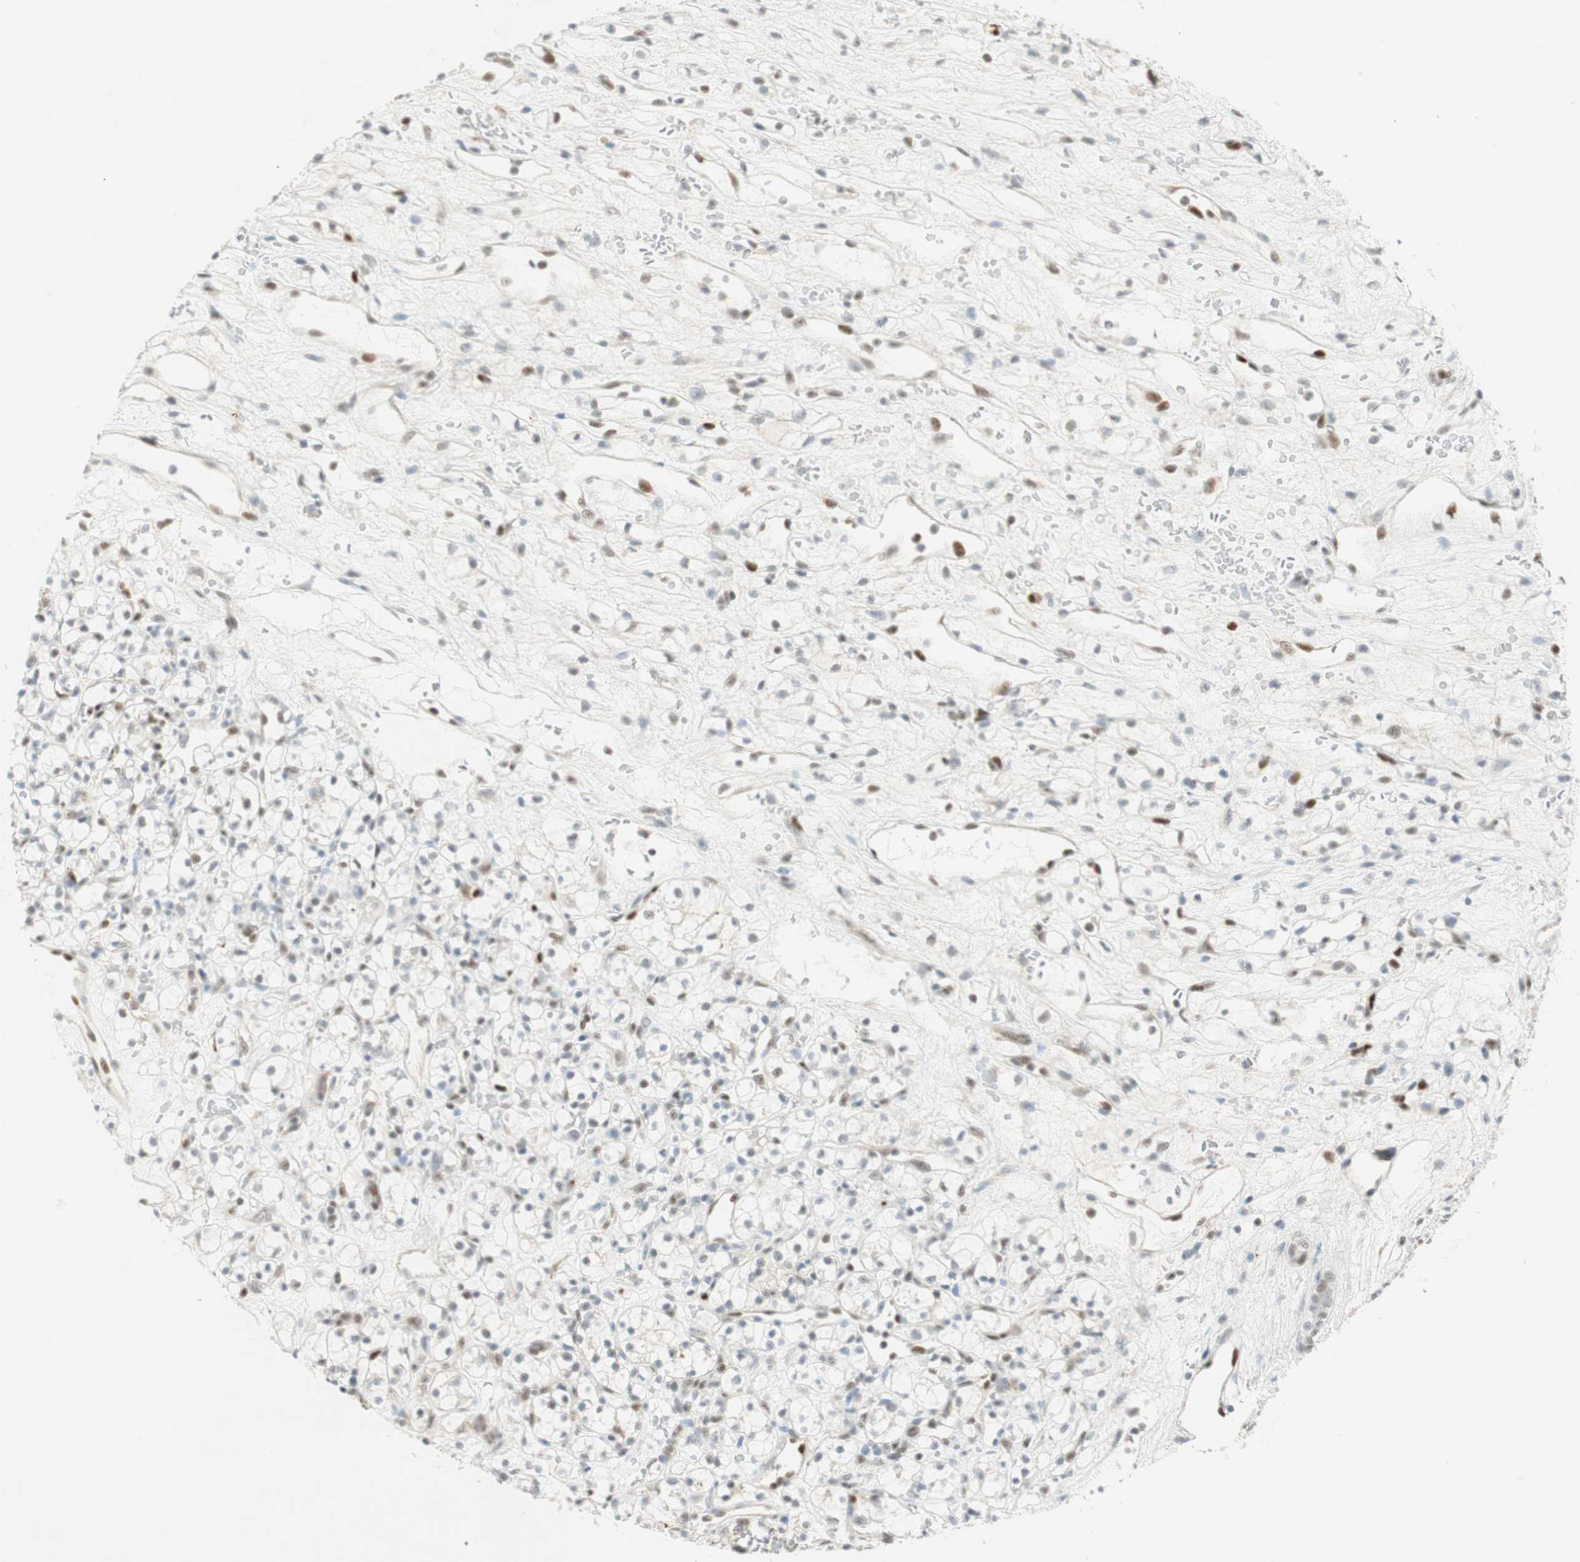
{"staining": {"intensity": "negative", "quantity": "none", "location": "none"}, "tissue": "renal cancer", "cell_type": "Tumor cells", "image_type": "cancer", "snomed": [{"axis": "morphology", "description": "Adenocarcinoma, NOS"}, {"axis": "topography", "description": "Kidney"}], "caption": "Tumor cells show no significant protein staining in adenocarcinoma (renal).", "gene": "MSX2", "patient": {"sex": "female", "age": 60}}